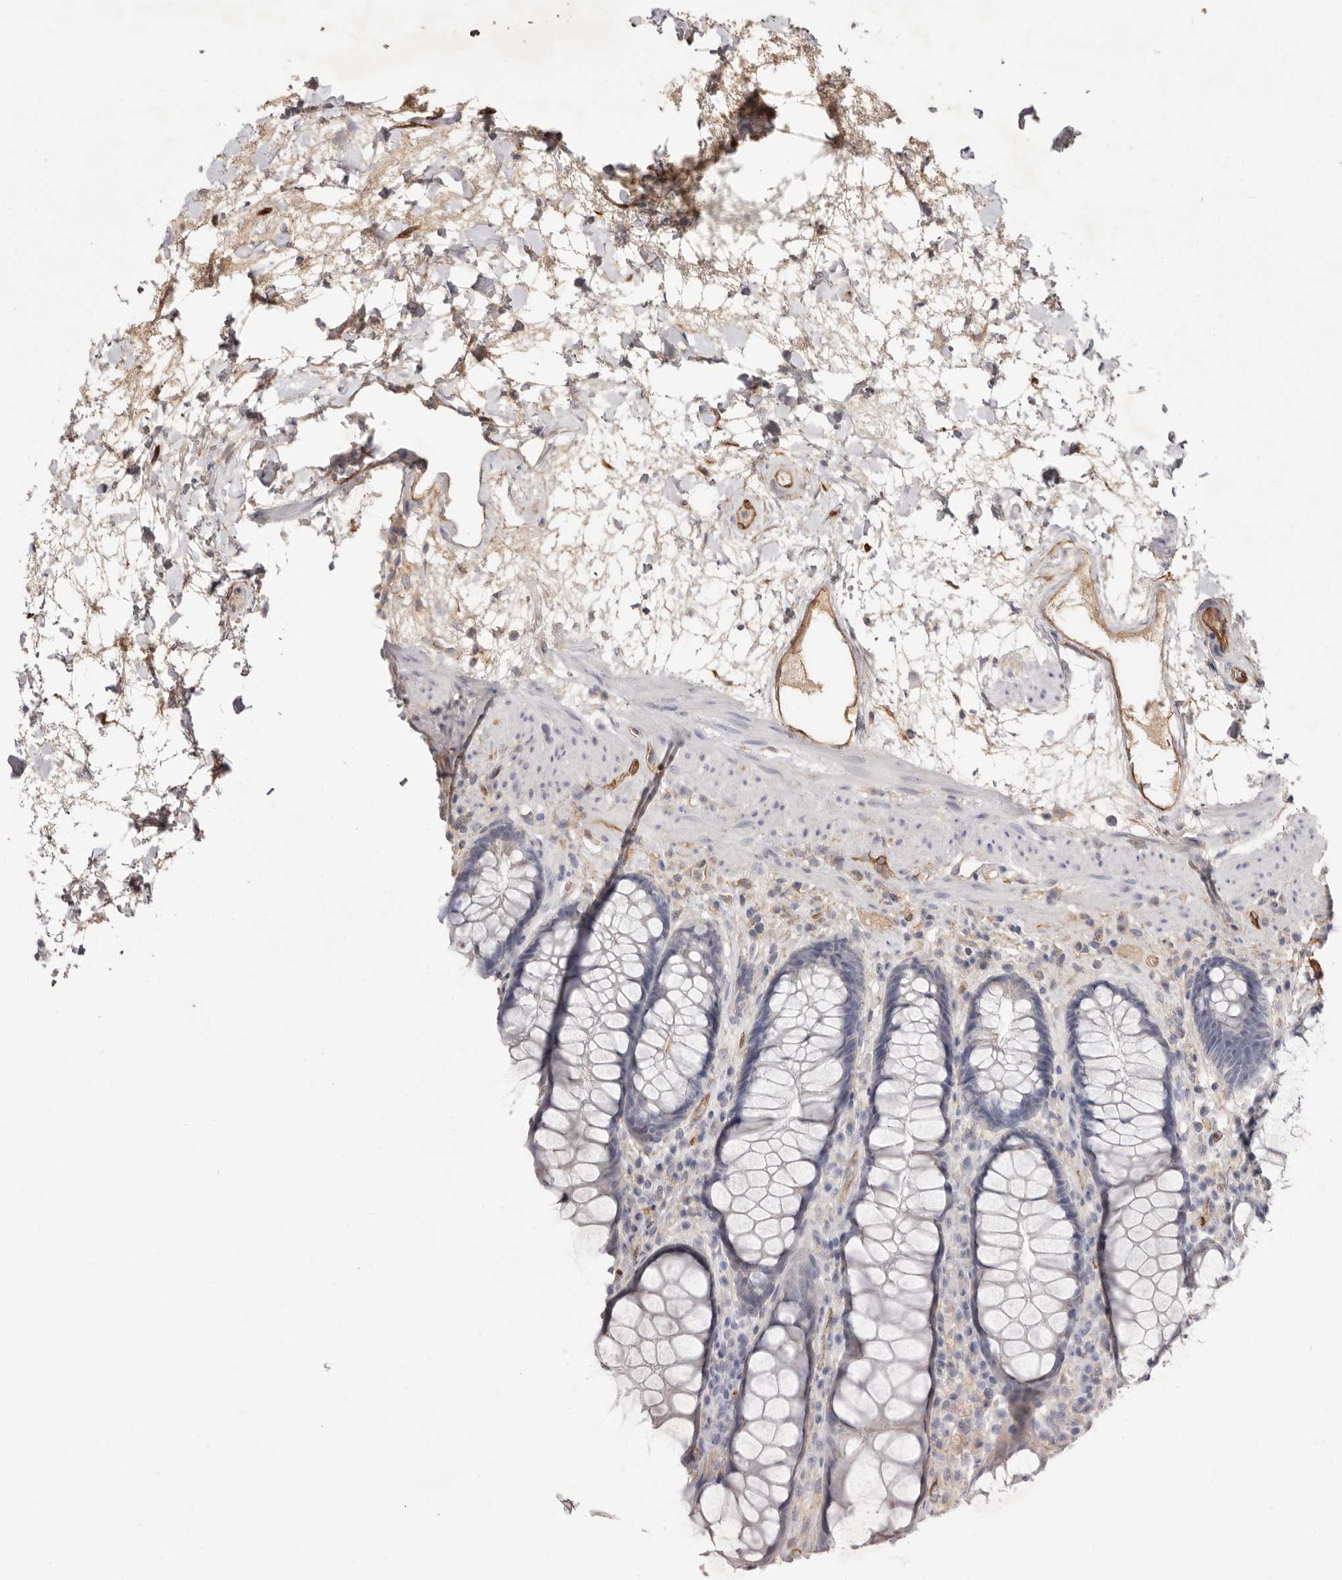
{"staining": {"intensity": "negative", "quantity": "none", "location": "none"}, "tissue": "rectum", "cell_type": "Glandular cells", "image_type": "normal", "snomed": [{"axis": "morphology", "description": "Normal tissue, NOS"}, {"axis": "topography", "description": "Rectum"}], "caption": "DAB (3,3'-diaminobenzidine) immunohistochemical staining of benign human rectum exhibits no significant staining in glandular cells. Brightfield microscopy of immunohistochemistry stained with DAB (brown) and hematoxylin (blue), captured at high magnification.", "gene": "LRRC66", "patient": {"sex": "male", "age": 64}}